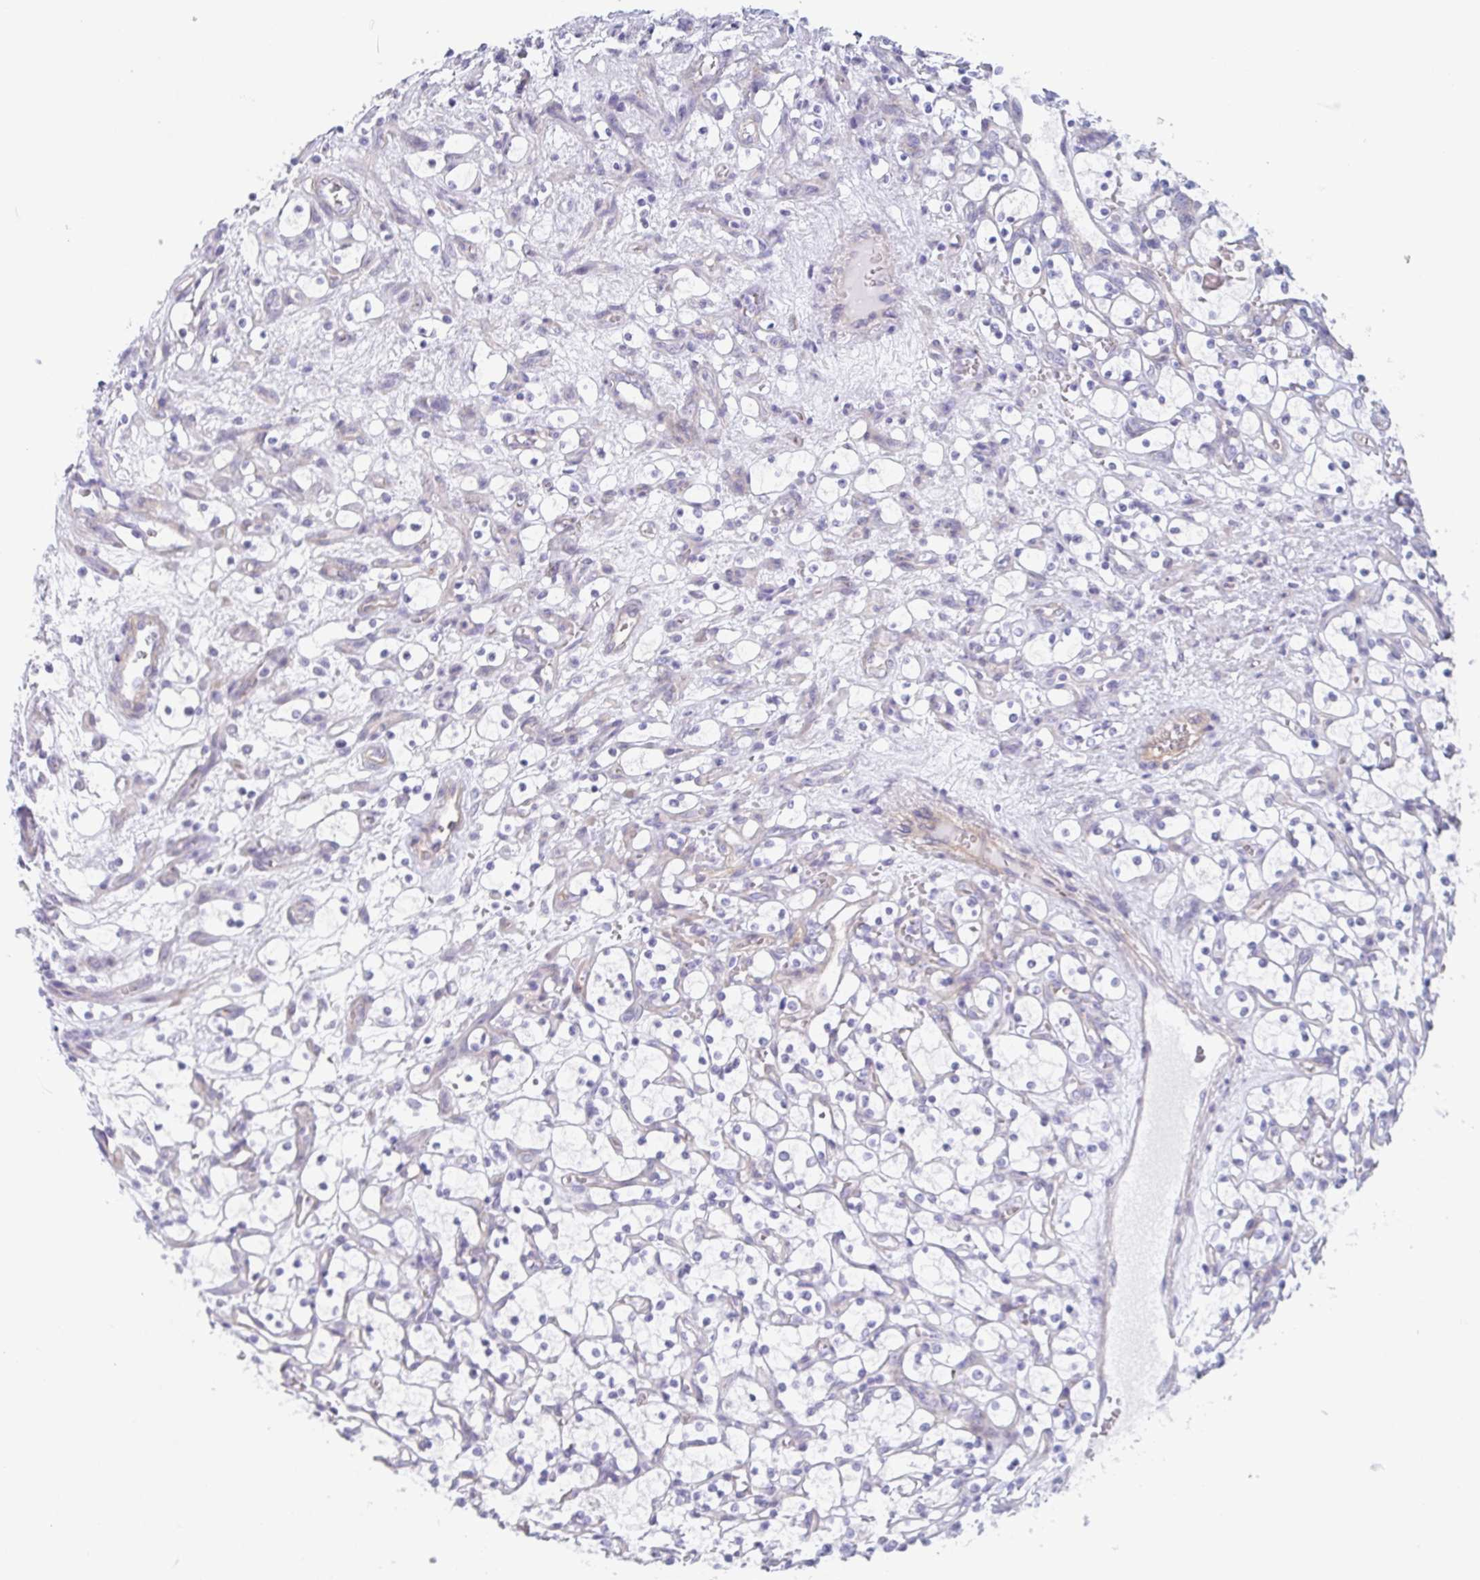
{"staining": {"intensity": "negative", "quantity": "none", "location": "none"}, "tissue": "renal cancer", "cell_type": "Tumor cells", "image_type": "cancer", "snomed": [{"axis": "morphology", "description": "Adenocarcinoma, NOS"}, {"axis": "topography", "description": "Kidney"}], "caption": "High magnification brightfield microscopy of adenocarcinoma (renal) stained with DAB (brown) and counterstained with hematoxylin (blue): tumor cells show no significant positivity.", "gene": "DYNC1I1", "patient": {"sex": "female", "age": 69}}